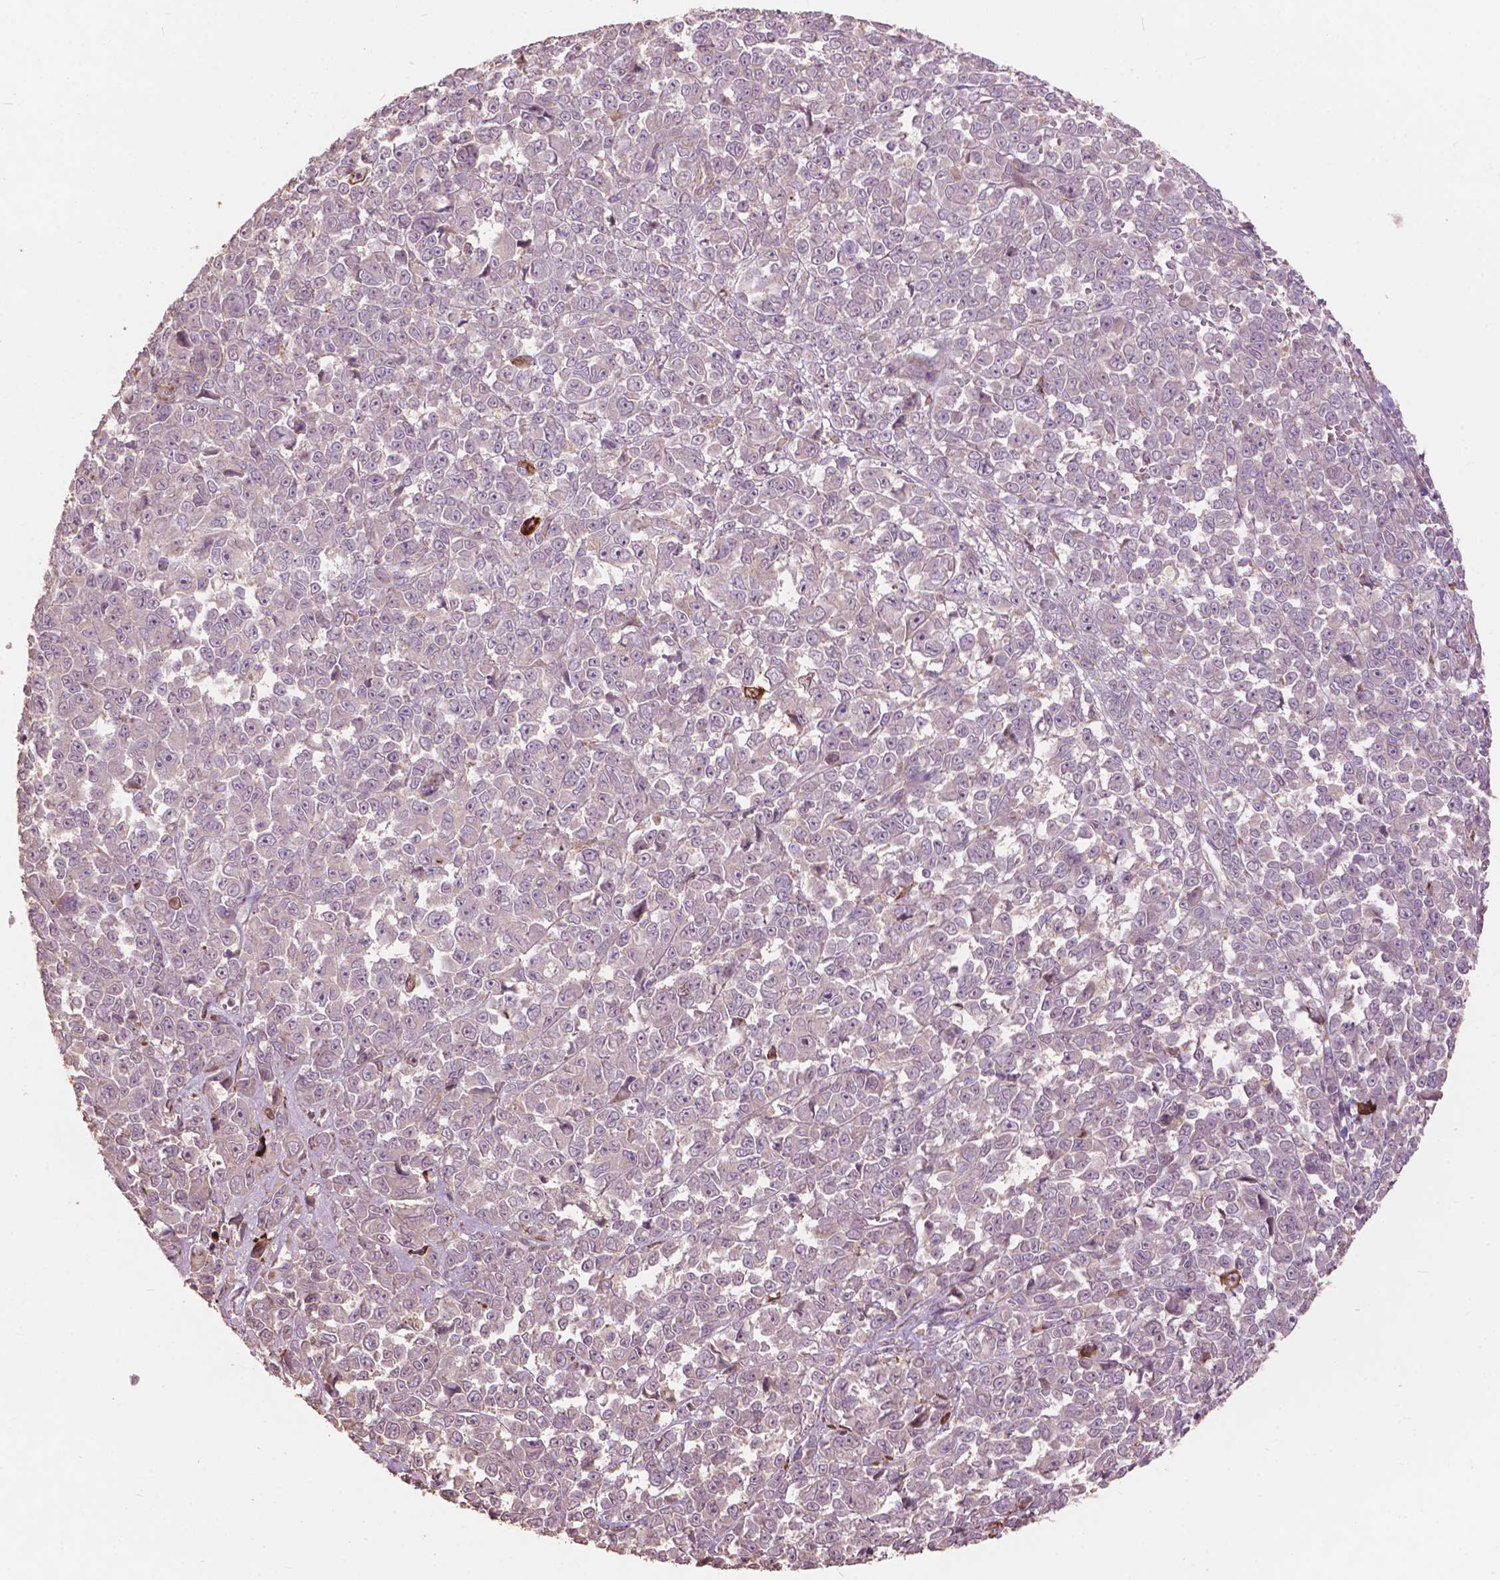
{"staining": {"intensity": "negative", "quantity": "none", "location": "none"}, "tissue": "melanoma", "cell_type": "Tumor cells", "image_type": "cancer", "snomed": [{"axis": "morphology", "description": "Malignant melanoma, NOS"}, {"axis": "topography", "description": "Skin"}], "caption": "Immunohistochemistry (IHC) image of malignant melanoma stained for a protein (brown), which displays no positivity in tumor cells. Nuclei are stained in blue.", "gene": "FNIP1", "patient": {"sex": "female", "age": 95}}